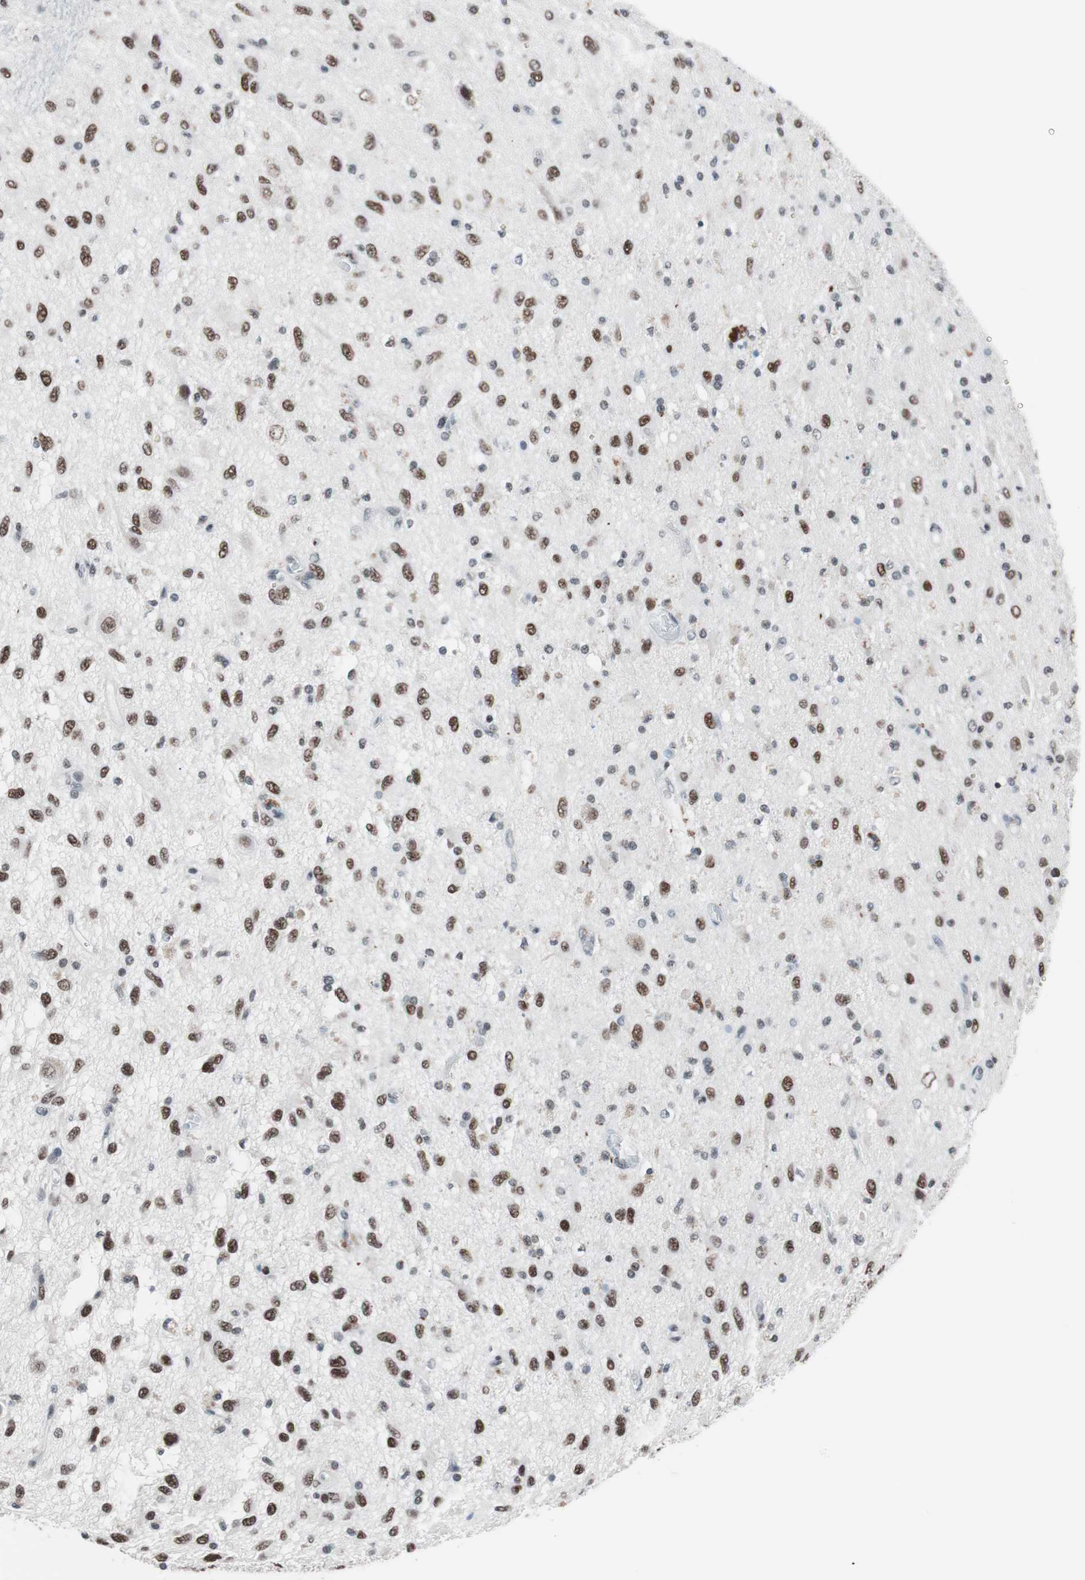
{"staining": {"intensity": "strong", "quantity": ">75%", "location": "nuclear"}, "tissue": "glioma", "cell_type": "Tumor cells", "image_type": "cancer", "snomed": [{"axis": "morphology", "description": "Glioma, malignant, Low grade"}, {"axis": "topography", "description": "Brain"}], "caption": "IHC photomicrograph of glioma stained for a protein (brown), which reveals high levels of strong nuclear expression in approximately >75% of tumor cells.", "gene": "ARID1A", "patient": {"sex": "male", "age": 77}}